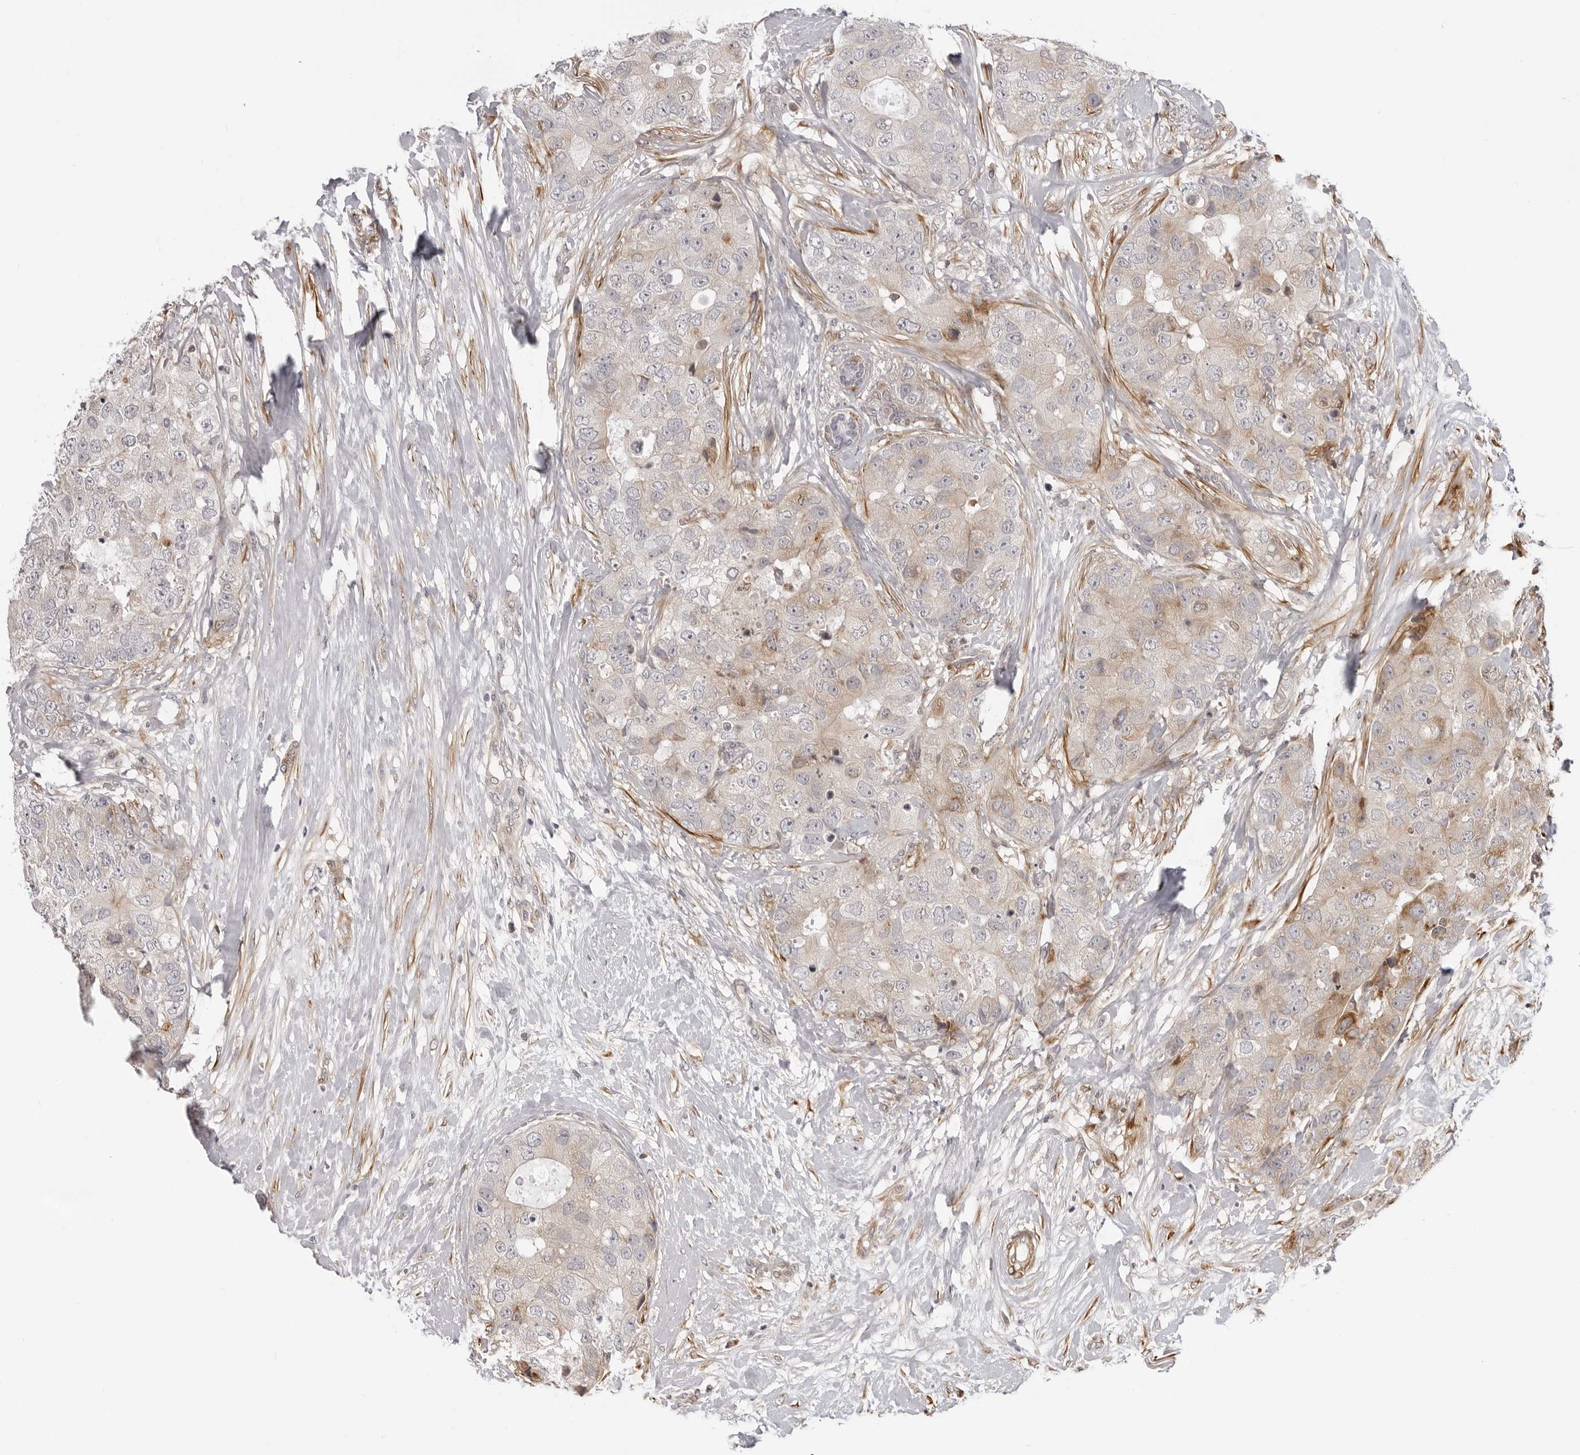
{"staining": {"intensity": "moderate", "quantity": "<25%", "location": "cytoplasmic/membranous"}, "tissue": "breast cancer", "cell_type": "Tumor cells", "image_type": "cancer", "snomed": [{"axis": "morphology", "description": "Duct carcinoma"}, {"axis": "topography", "description": "Breast"}], "caption": "The histopathology image shows immunohistochemical staining of breast cancer. There is moderate cytoplasmic/membranous expression is present in about <25% of tumor cells.", "gene": "SRGAP2", "patient": {"sex": "female", "age": 62}}